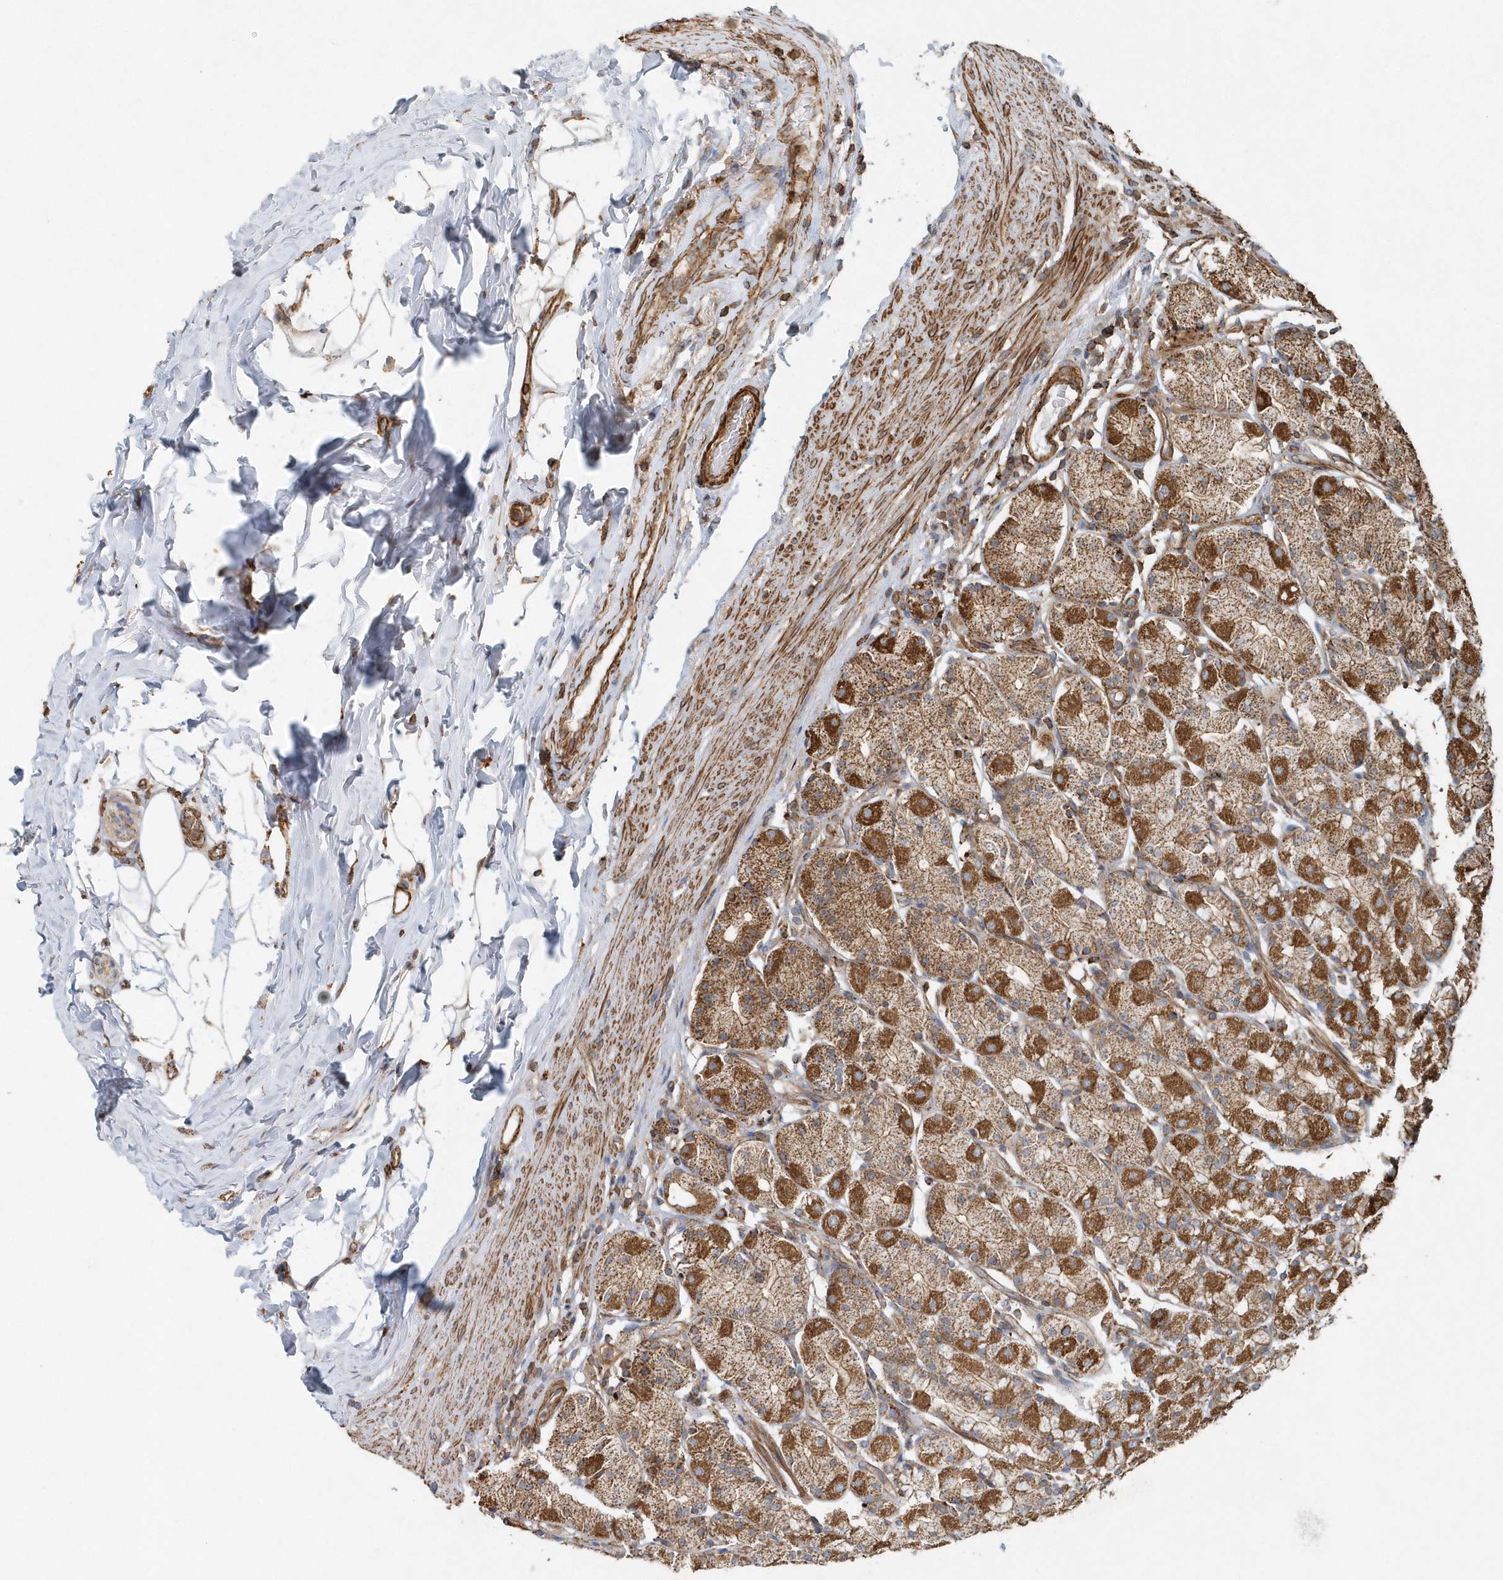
{"staining": {"intensity": "strong", "quantity": ">75%", "location": "cytoplasmic/membranous"}, "tissue": "stomach", "cell_type": "Glandular cells", "image_type": "normal", "snomed": [{"axis": "morphology", "description": "Normal tissue, NOS"}, {"axis": "topography", "description": "Stomach, upper"}], "caption": "Protein expression analysis of normal human stomach reveals strong cytoplasmic/membranous positivity in about >75% of glandular cells. Nuclei are stained in blue.", "gene": "MMUT", "patient": {"sex": "male", "age": 68}}